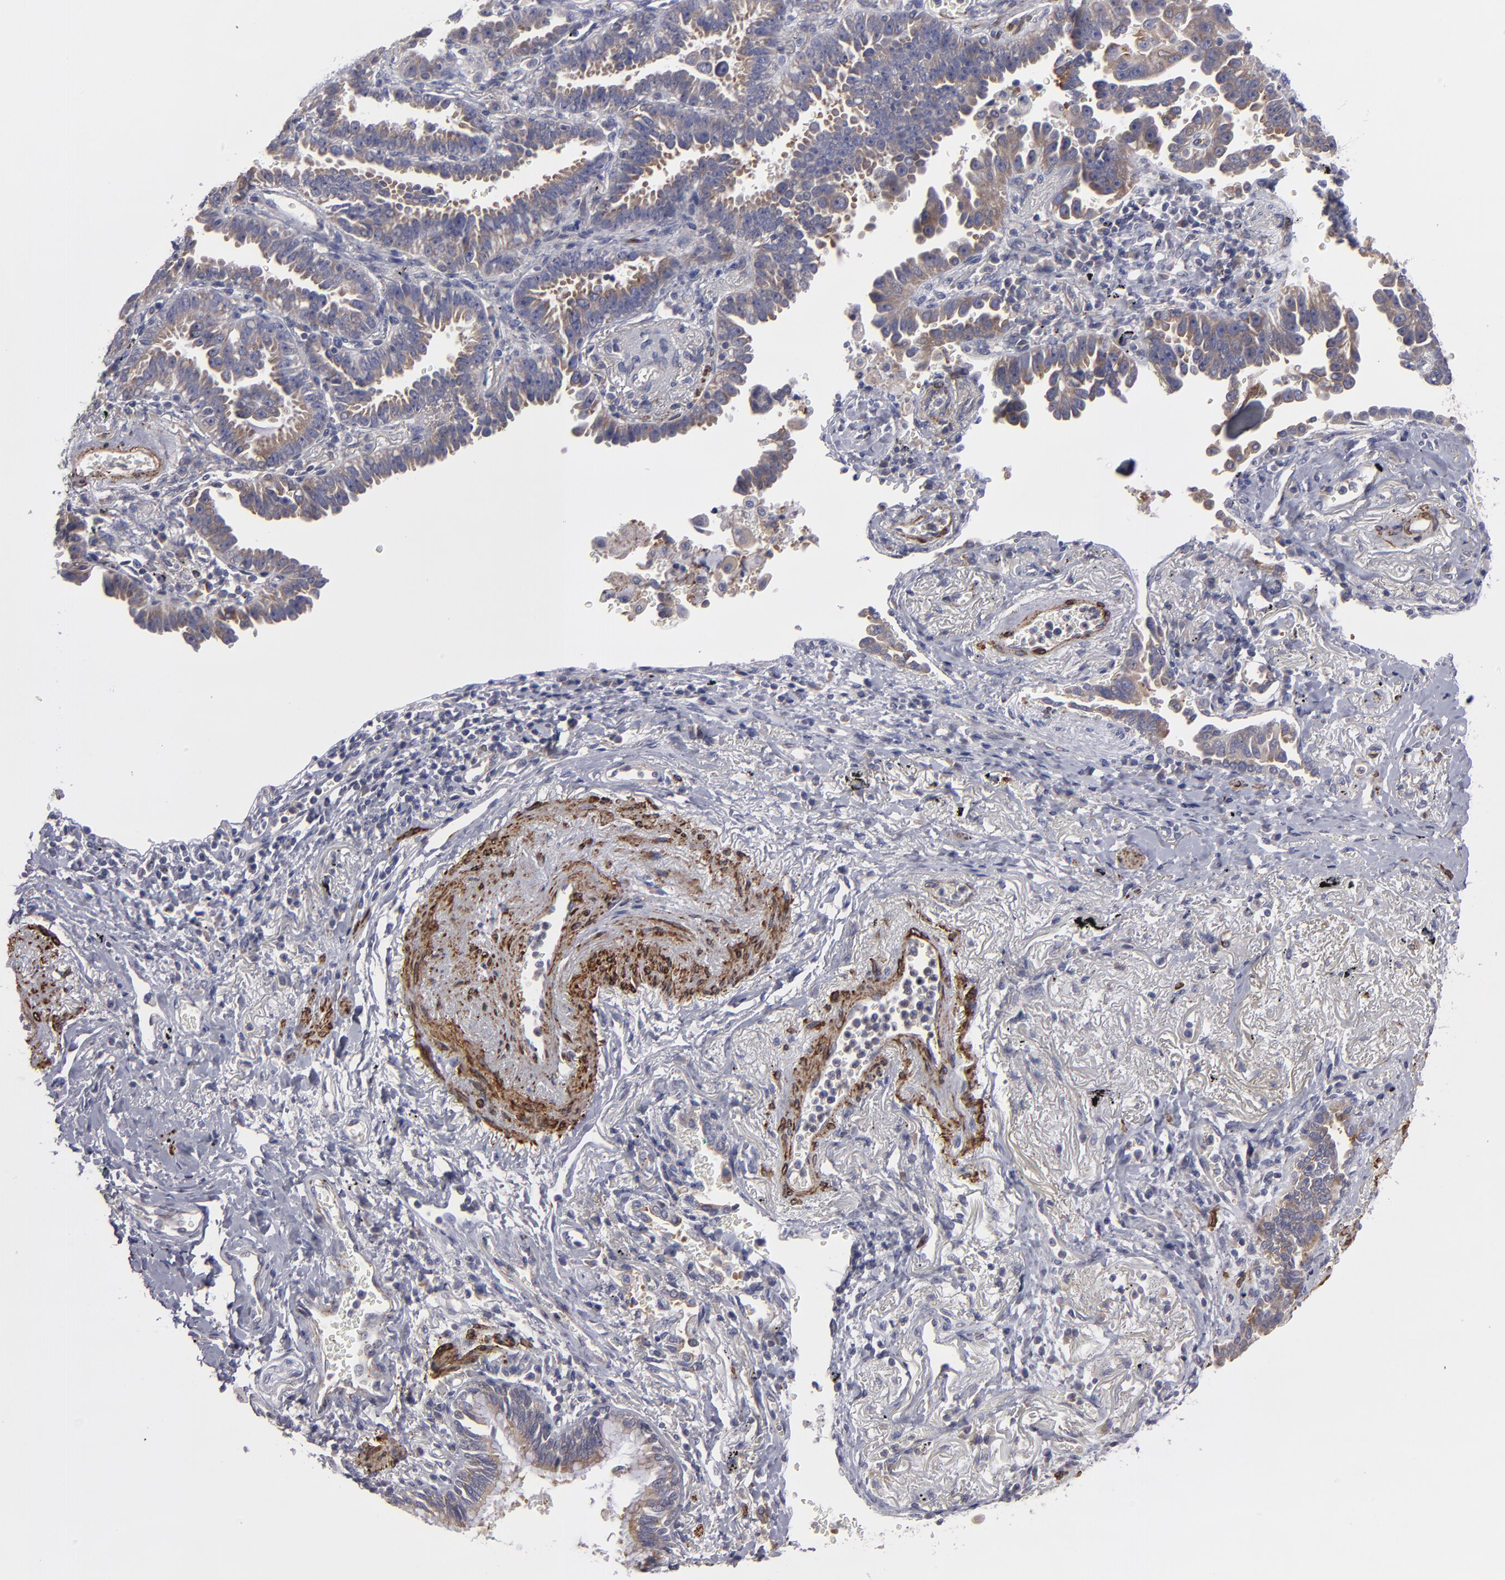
{"staining": {"intensity": "weak", "quantity": ">75%", "location": "cytoplasmic/membranous"}, "tissue": "lung cancer", "cell_type": "Tumor cells", "image_type": "cancer", "snomed": [{"axis": "morphology", "description": "Adenocarcinoma, NOS"}, {"axis": "topography", "description": "Lung"}], "caption": "IHC of adenocarcinoma (lung) shows low levels of weak cytoplasmic/membranous expression in about >75% of tumor cells.", "gene": "SLMAP", "patient": {"sex": "female", "age": 64}}